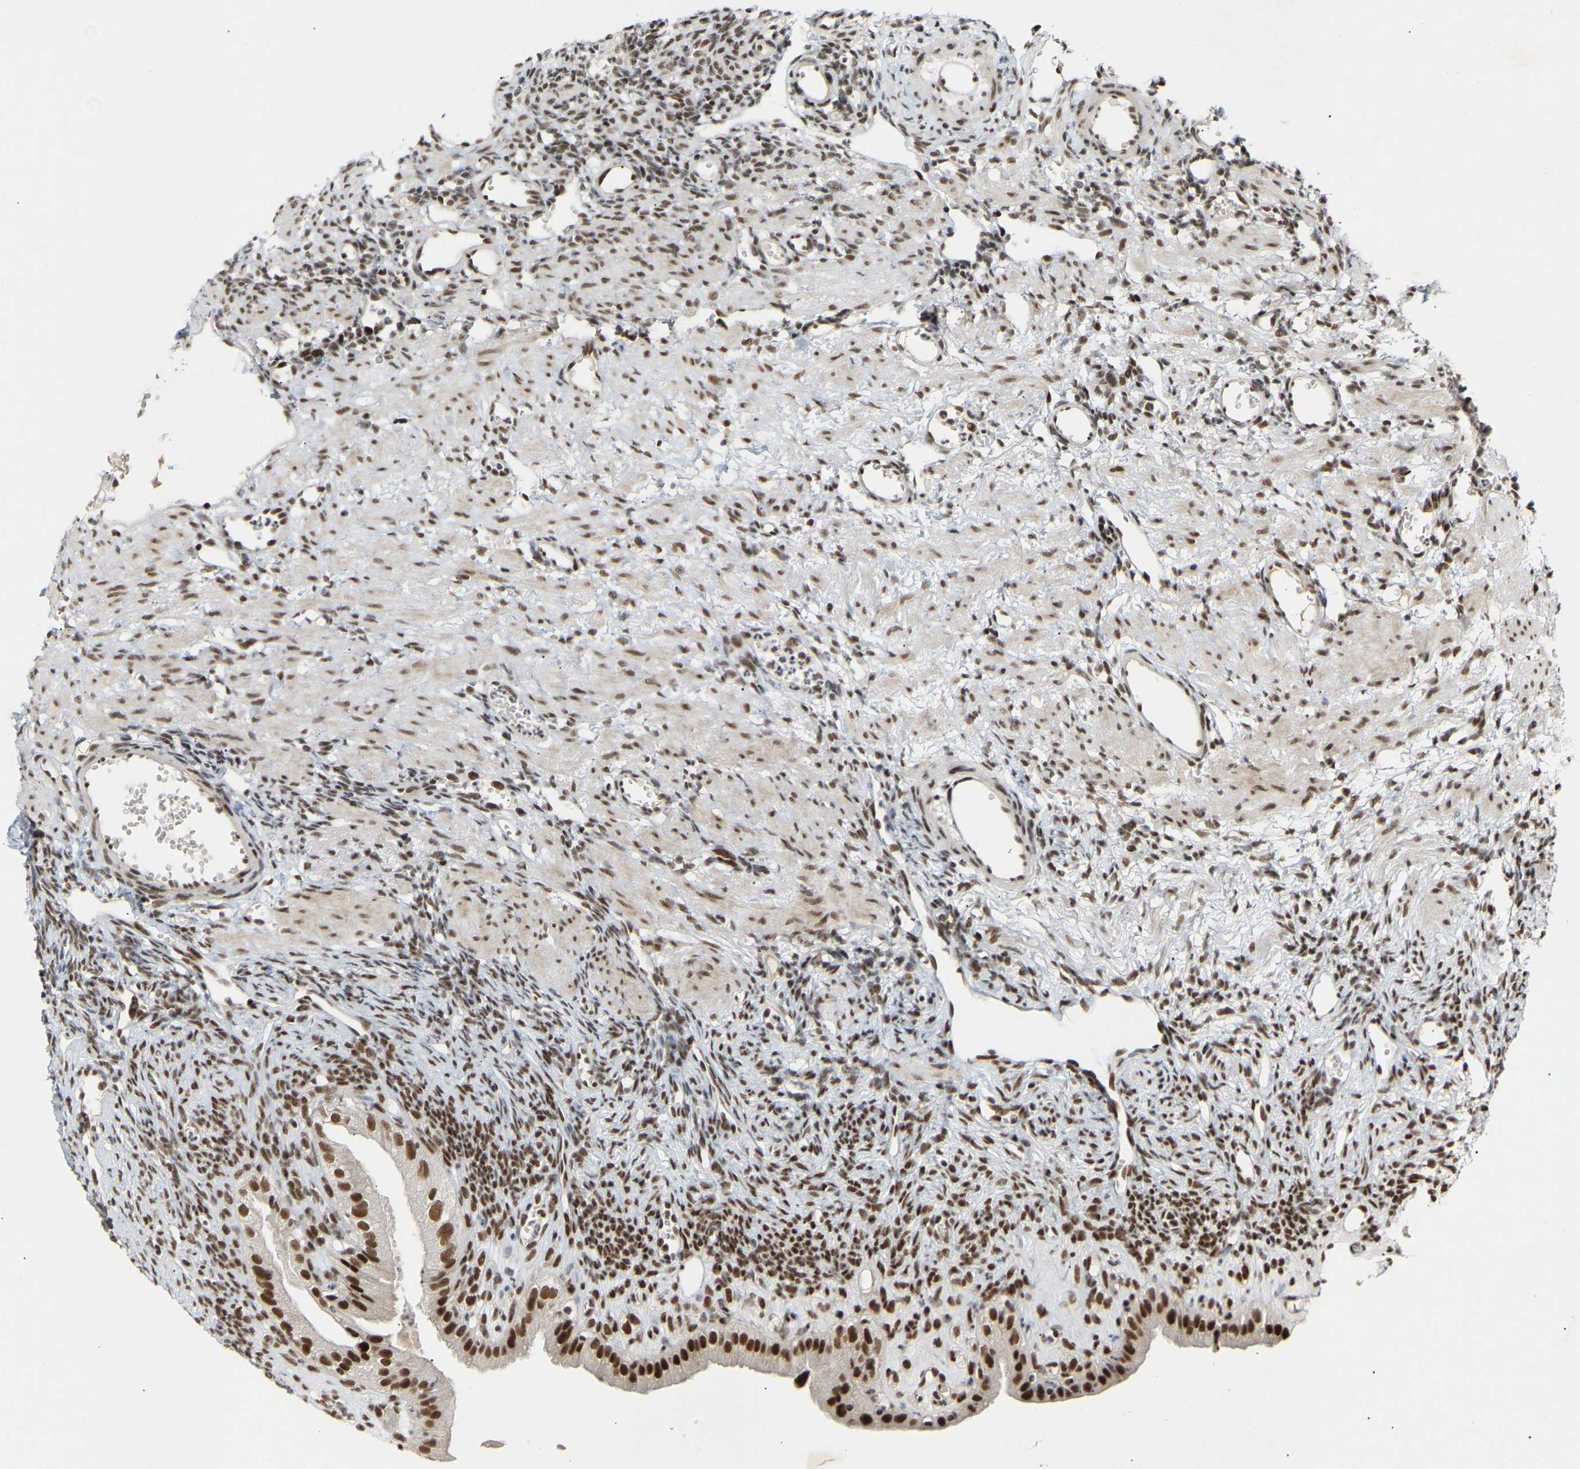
{"staining": {"intensity": "moderate", "quantity": "25%-75%", "location": "nuclear"}, "tissue": "ovary", "cell_type": "Follicle cells", "image_type": "normal", "snomed": [{"axis": "morphology", "description": "Normal tissue, NOS"}, {"axis": "topography", "description": "Ovary"}], "caption": "Unremarkable ovary reveals moderate nuclear expression in approximately 25%-75% of follicle cells, visualized by immunohistochemistry.", "gene": "NELFB", "patient": {"sex": "female", "age": 33}}